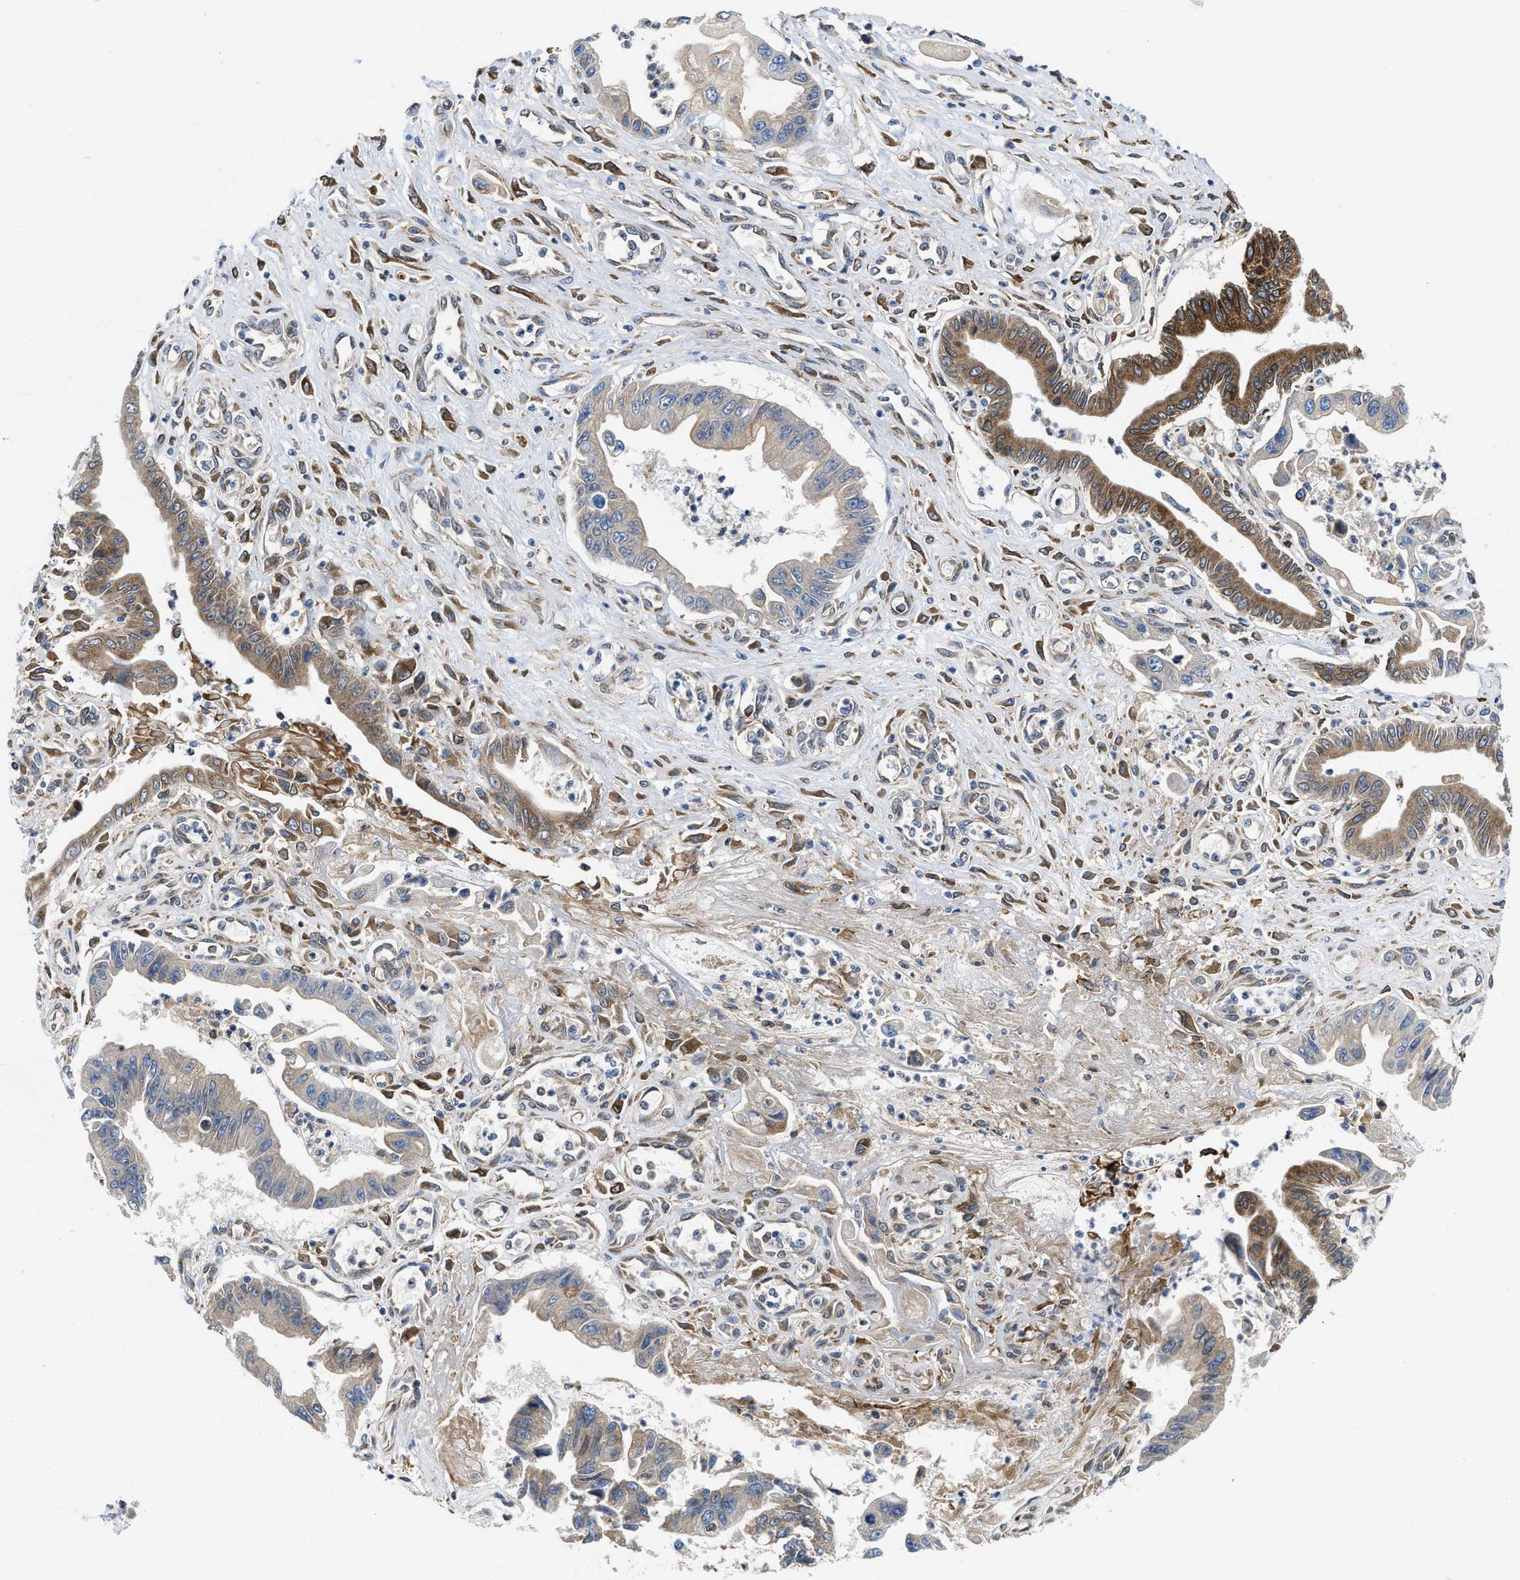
{"staining": {"intensity": "strong", "quantity": "<25%", "location": "cytoplasmic/membranous"}, "tissue": "pancreatic cancer", "cell_type": "Tumor cells", "image_type": "cancer", "snomed": [{"axis": "morphology", "description": "Adenocarcinoma, NOS"}, {"axis": "topography", "description": "Pancreas"}], "caption": "A medium amount of strong cytoplasmic/membranous positivity is seen in about <25% of tumor cells in pancreatic adenocarcinoma tissue. The protein is stained brown, and the nuclei are stained in blue (DAB IHC with brightfield microscopy, high magnification).", "gene": "ERLIN2", "patient": {"sex": "male", "age": 56}}